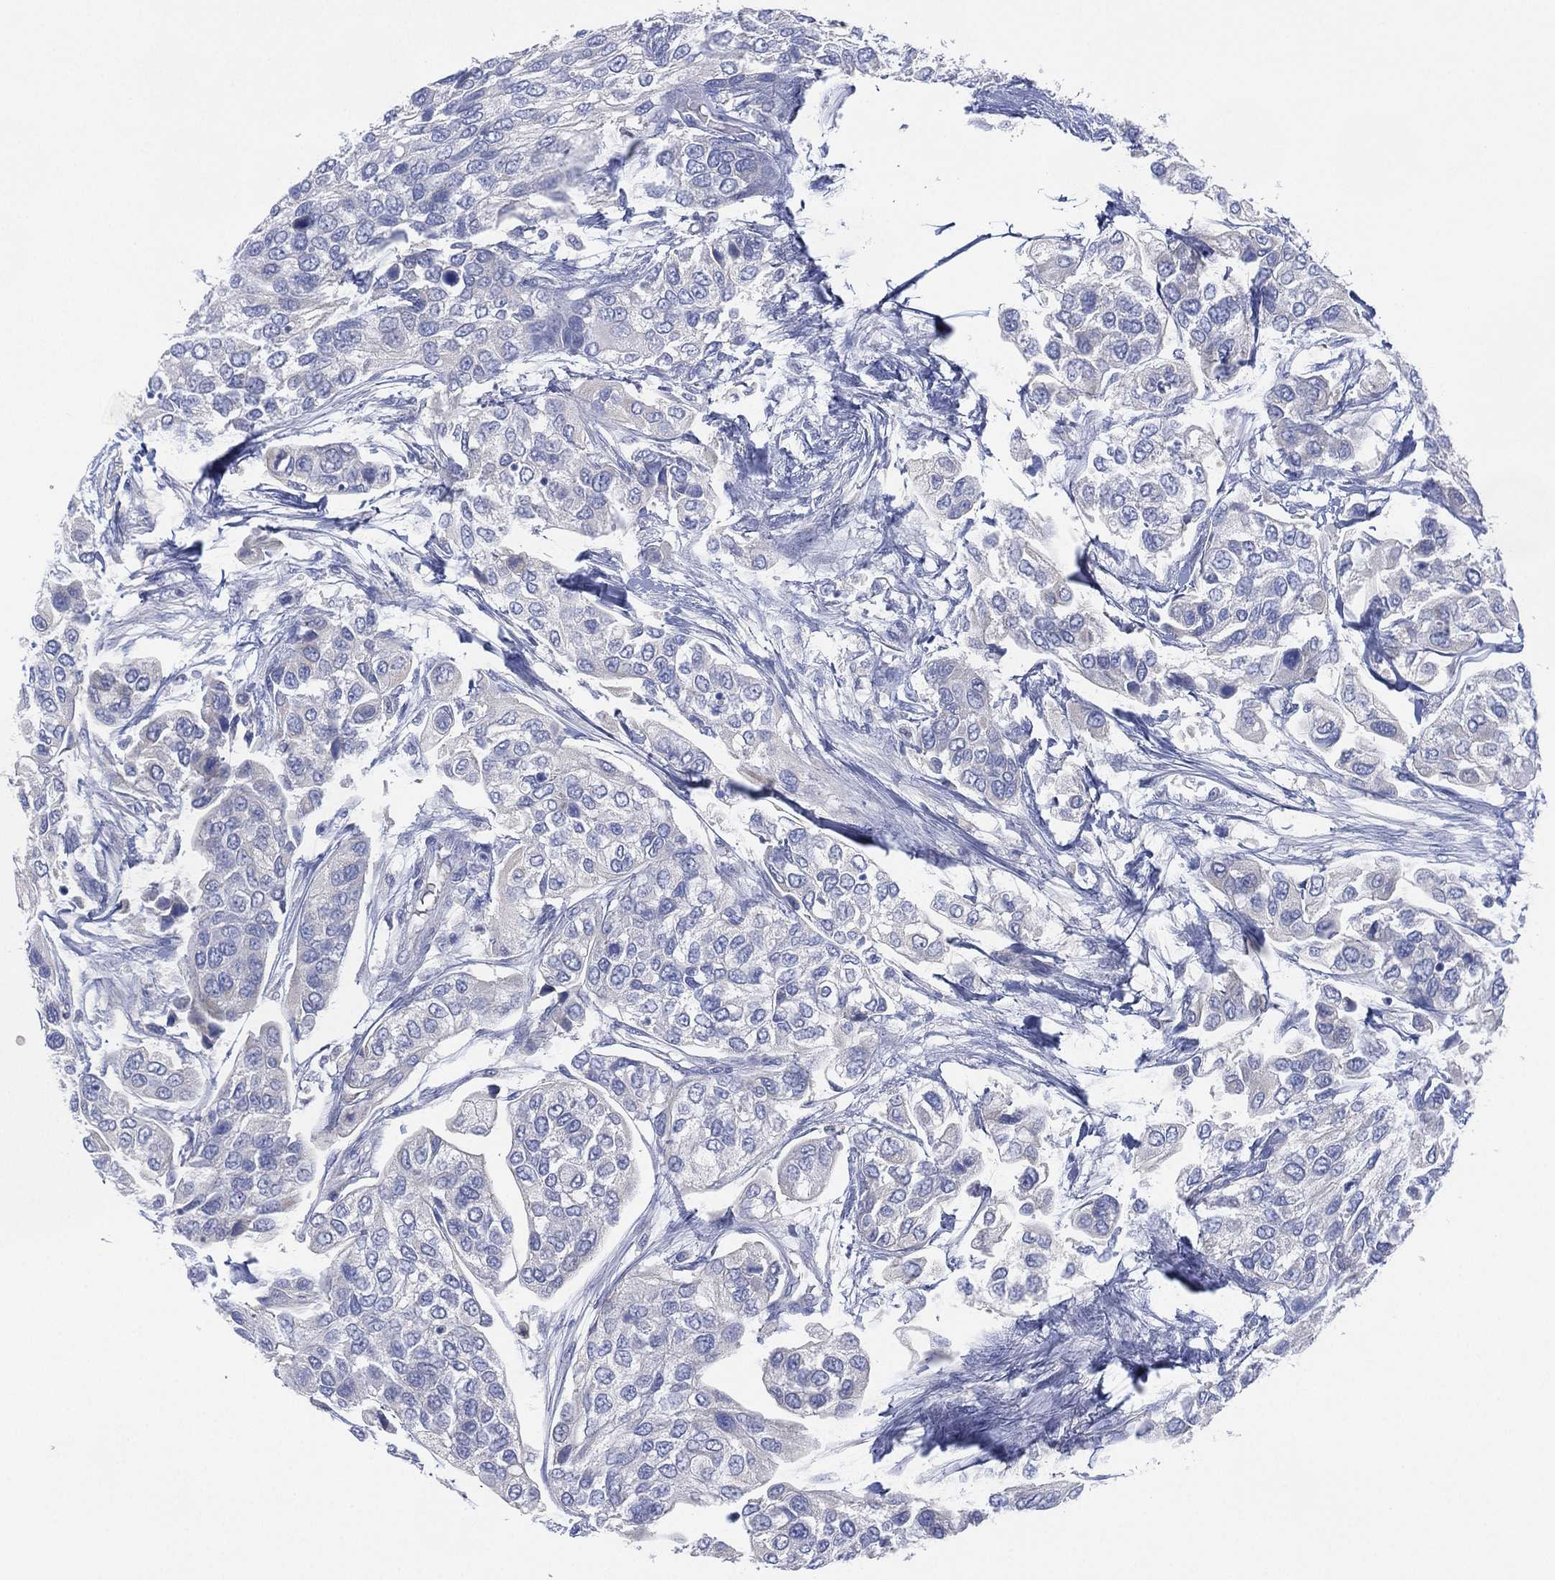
{"staining": {"intensity": "negative", "quantity": "none", "location": "none"}, "tissue": "urothelial cancer", "cell_type": "Tumor cells", "image_type": "cancer", "snomed": [{"axis": "morphology", "description": "Urothelial carcinoma, High grade"}, {"axis": "topography", "description": "Urinary bladder"}], "caption": "Immunohistochemical staining of urothelial cancer shows no significant expression in tumor cells. (DAB immunohistochemistry, high magnification).", "gene": "CYP2D6", "patient": {"sex": "male", "age": 77}}